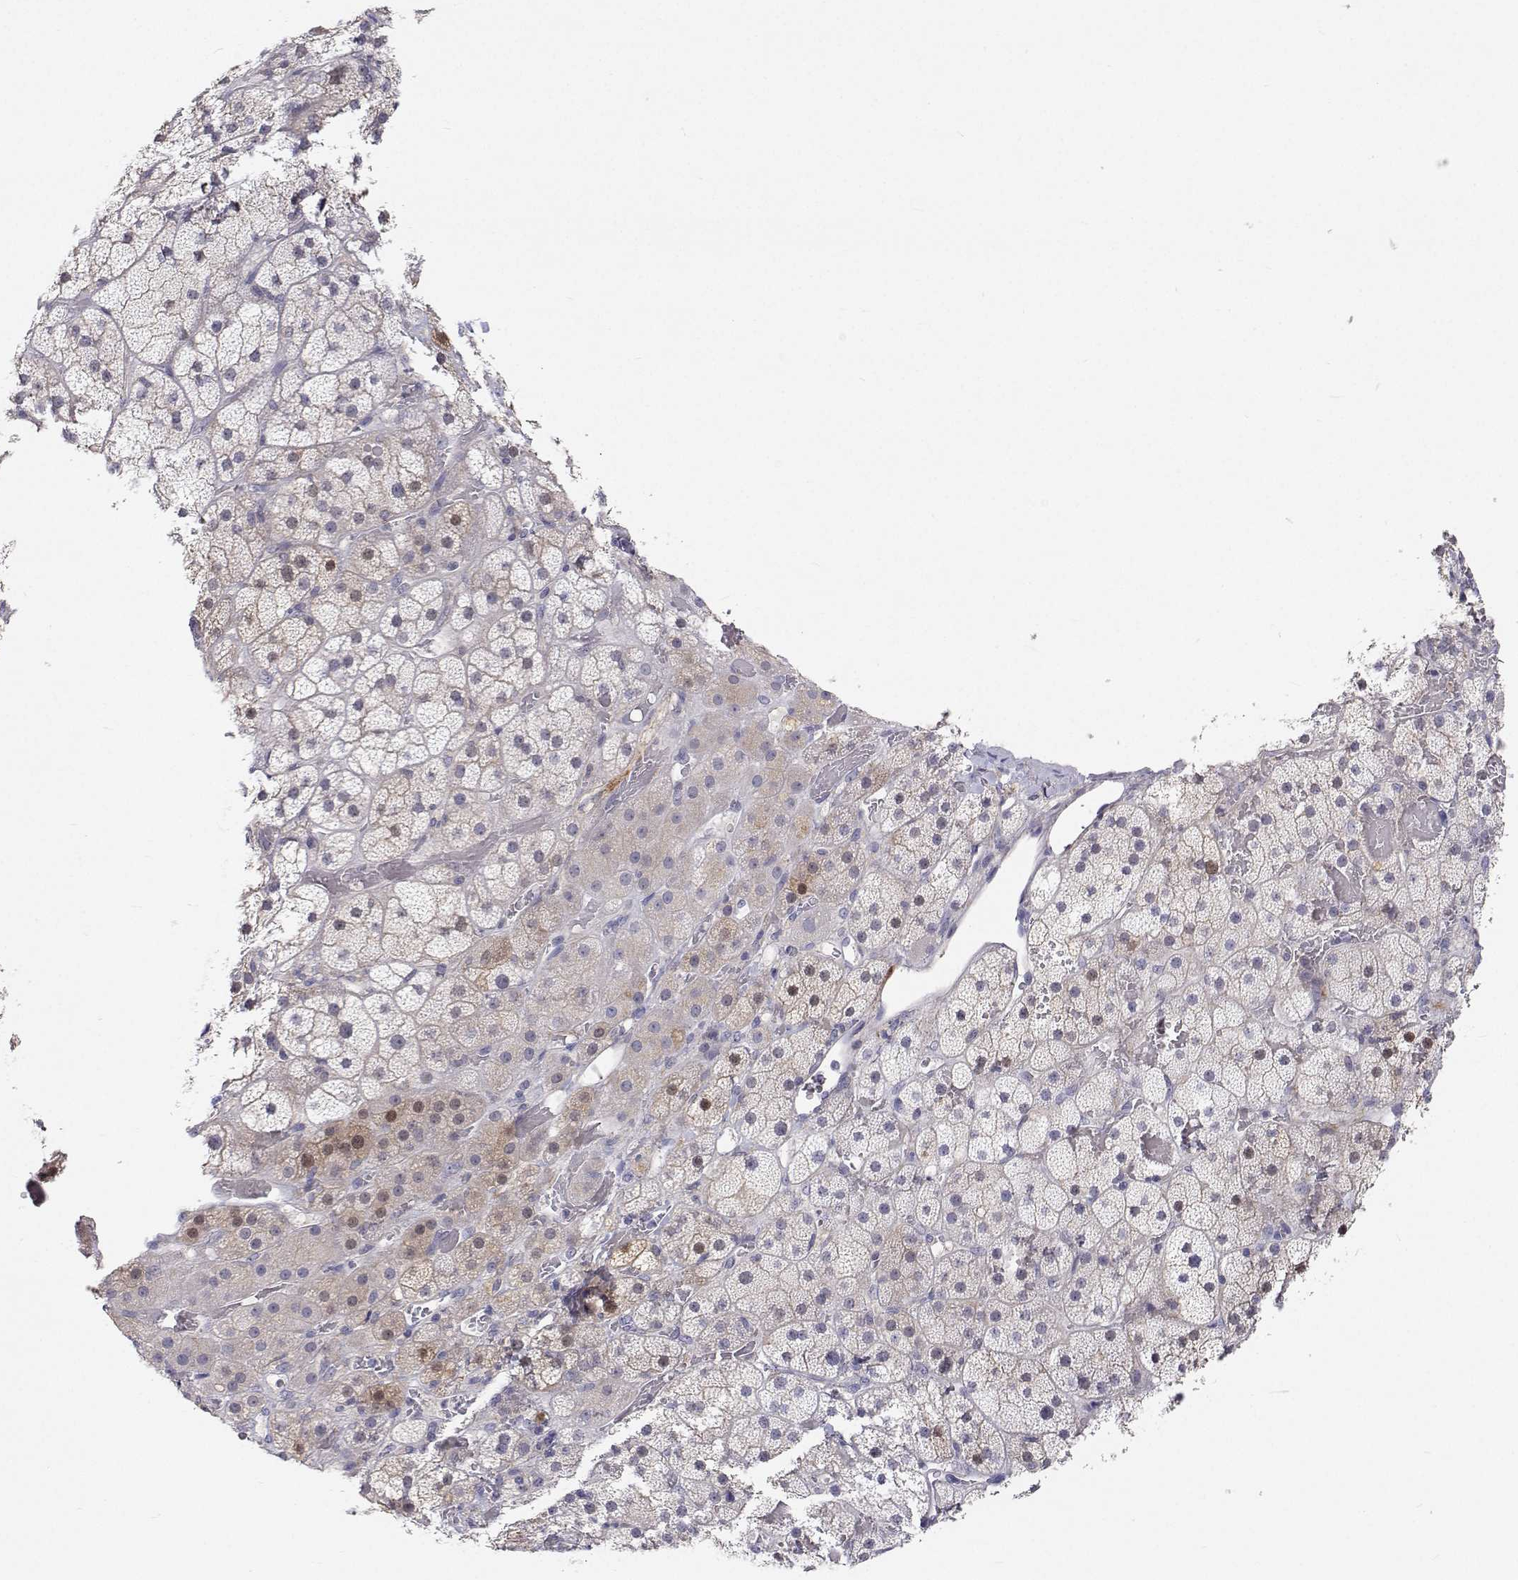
{"staining": {"intensity": "weak", "quantity": "<25%", "location": "nuclear"}, "tissue": "adrenal gland", "cell_type": "Glandular cells", "image_type": "normal", "snomed": [{"axis": "morphology", "description": "Normal tissue, NOS"}, {"axis": "topography", "description": "Adrenal gland"}], "caption": "The immunohistochemistry (IHC) photomicrograph has no significant positivity in glandular cells of adrenal gland. Nuclei are stained in blue.", "gene": "MYPN", "patient": {"sex": "male", "age": 57}}